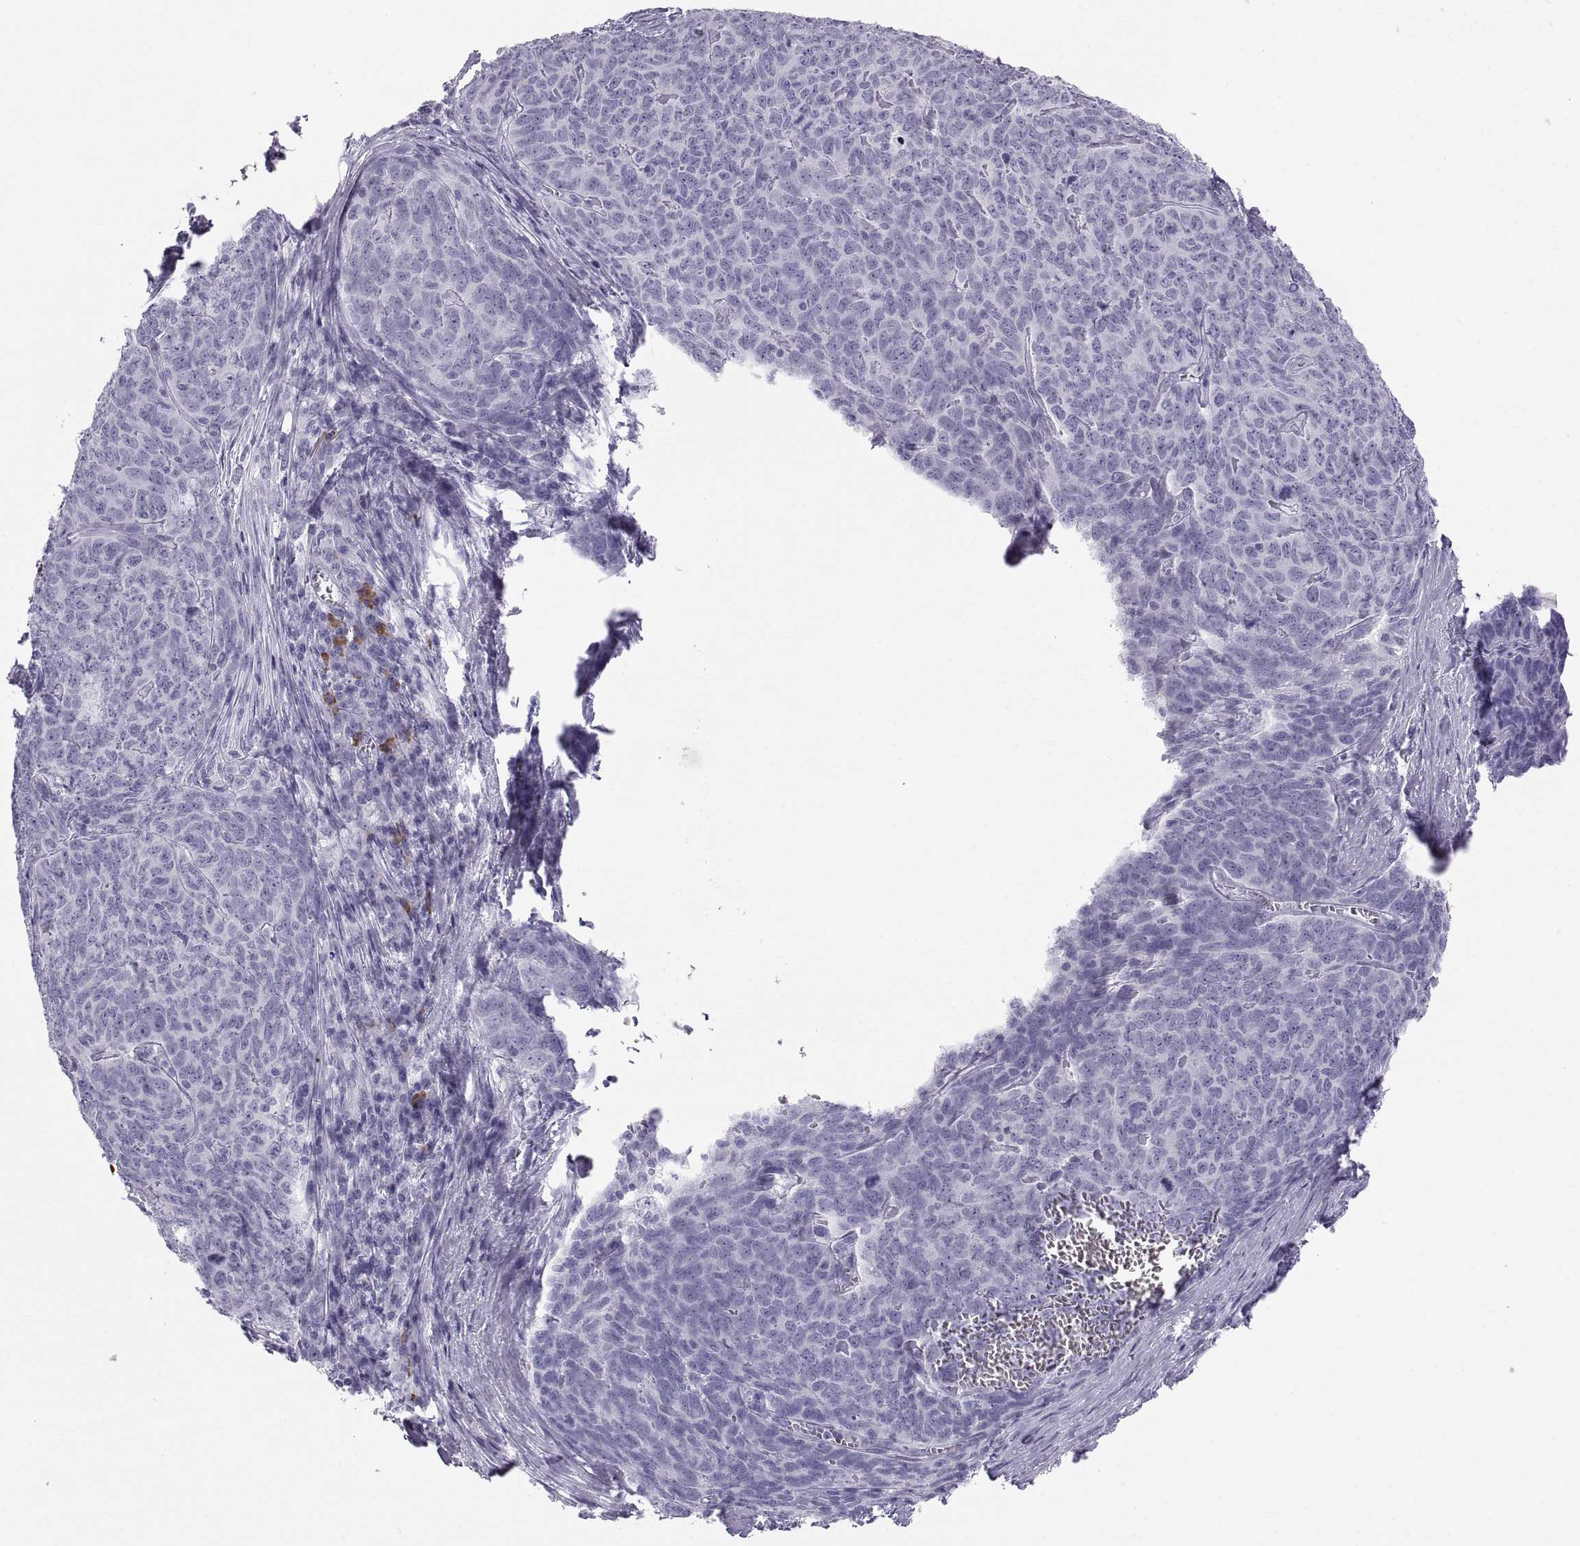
{"staining": {"intensity": "negative", "quantity": "none", "location": "none"}, "tissue": "skin cancer", "cell_type": "Tumor cells", "image_type": "cancer", "snomed": [{"axis": "morphology", "description": "Squamous cell carcinoma, NOS"}, {"axis": "topography", "description": "Skin"}, {"axis": "topography", "description": "Anal"}], "caption": "The photomicrograph reveals no significant staining in tumor cells of skin cancer (squamous cell carcinoma).", "gene": "CT47A10", "patient": {"sex": "female", "age": 51}}